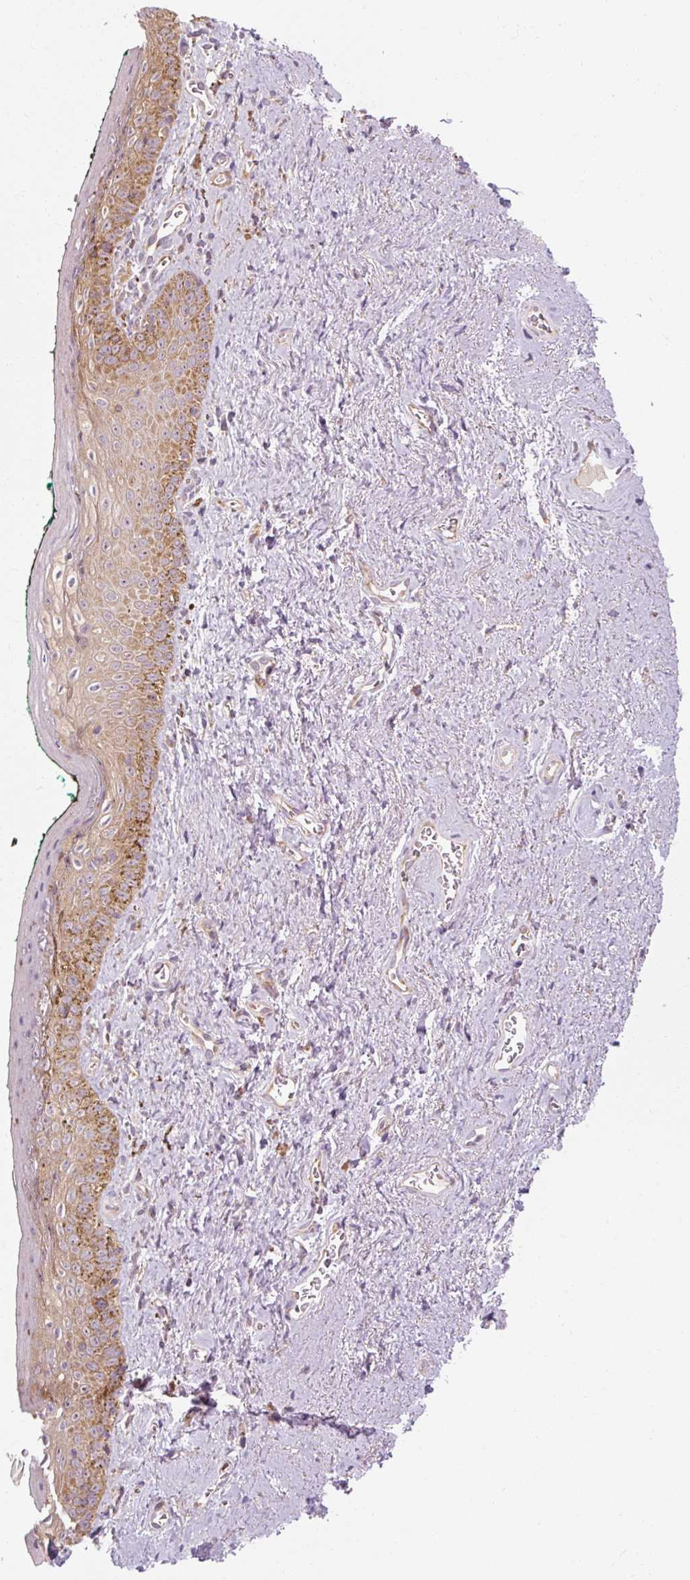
{"staining": {"intensity": "moderate", "quantity": "25%-75%", "location": "cytoplasmic/membranous"}, "tissue": "vagina", "cell_type": "Squamous epithelial cells", "image_type": "normal", "snomed": [{"axis": "morphology", "description": "Normal tissue, NOS"}, {"axis": "topography", "description": "Vulva"}, {"axis": "topography", "description": "Vagina"}, {"axis": "topography", "description": "Peripheral nerve tissue"}], "caption": "Immunohistochemistry (IHC) of benign human vagina reveals medium levels of moderate cytoplasmic/membranous positivity in about 25%-75% of squamous epithelial cells. The protein is shown in brown color, while the nuclei are stained blue.", "gene": "PRSS48", "patient": {"sex": "female", "age": 66}}